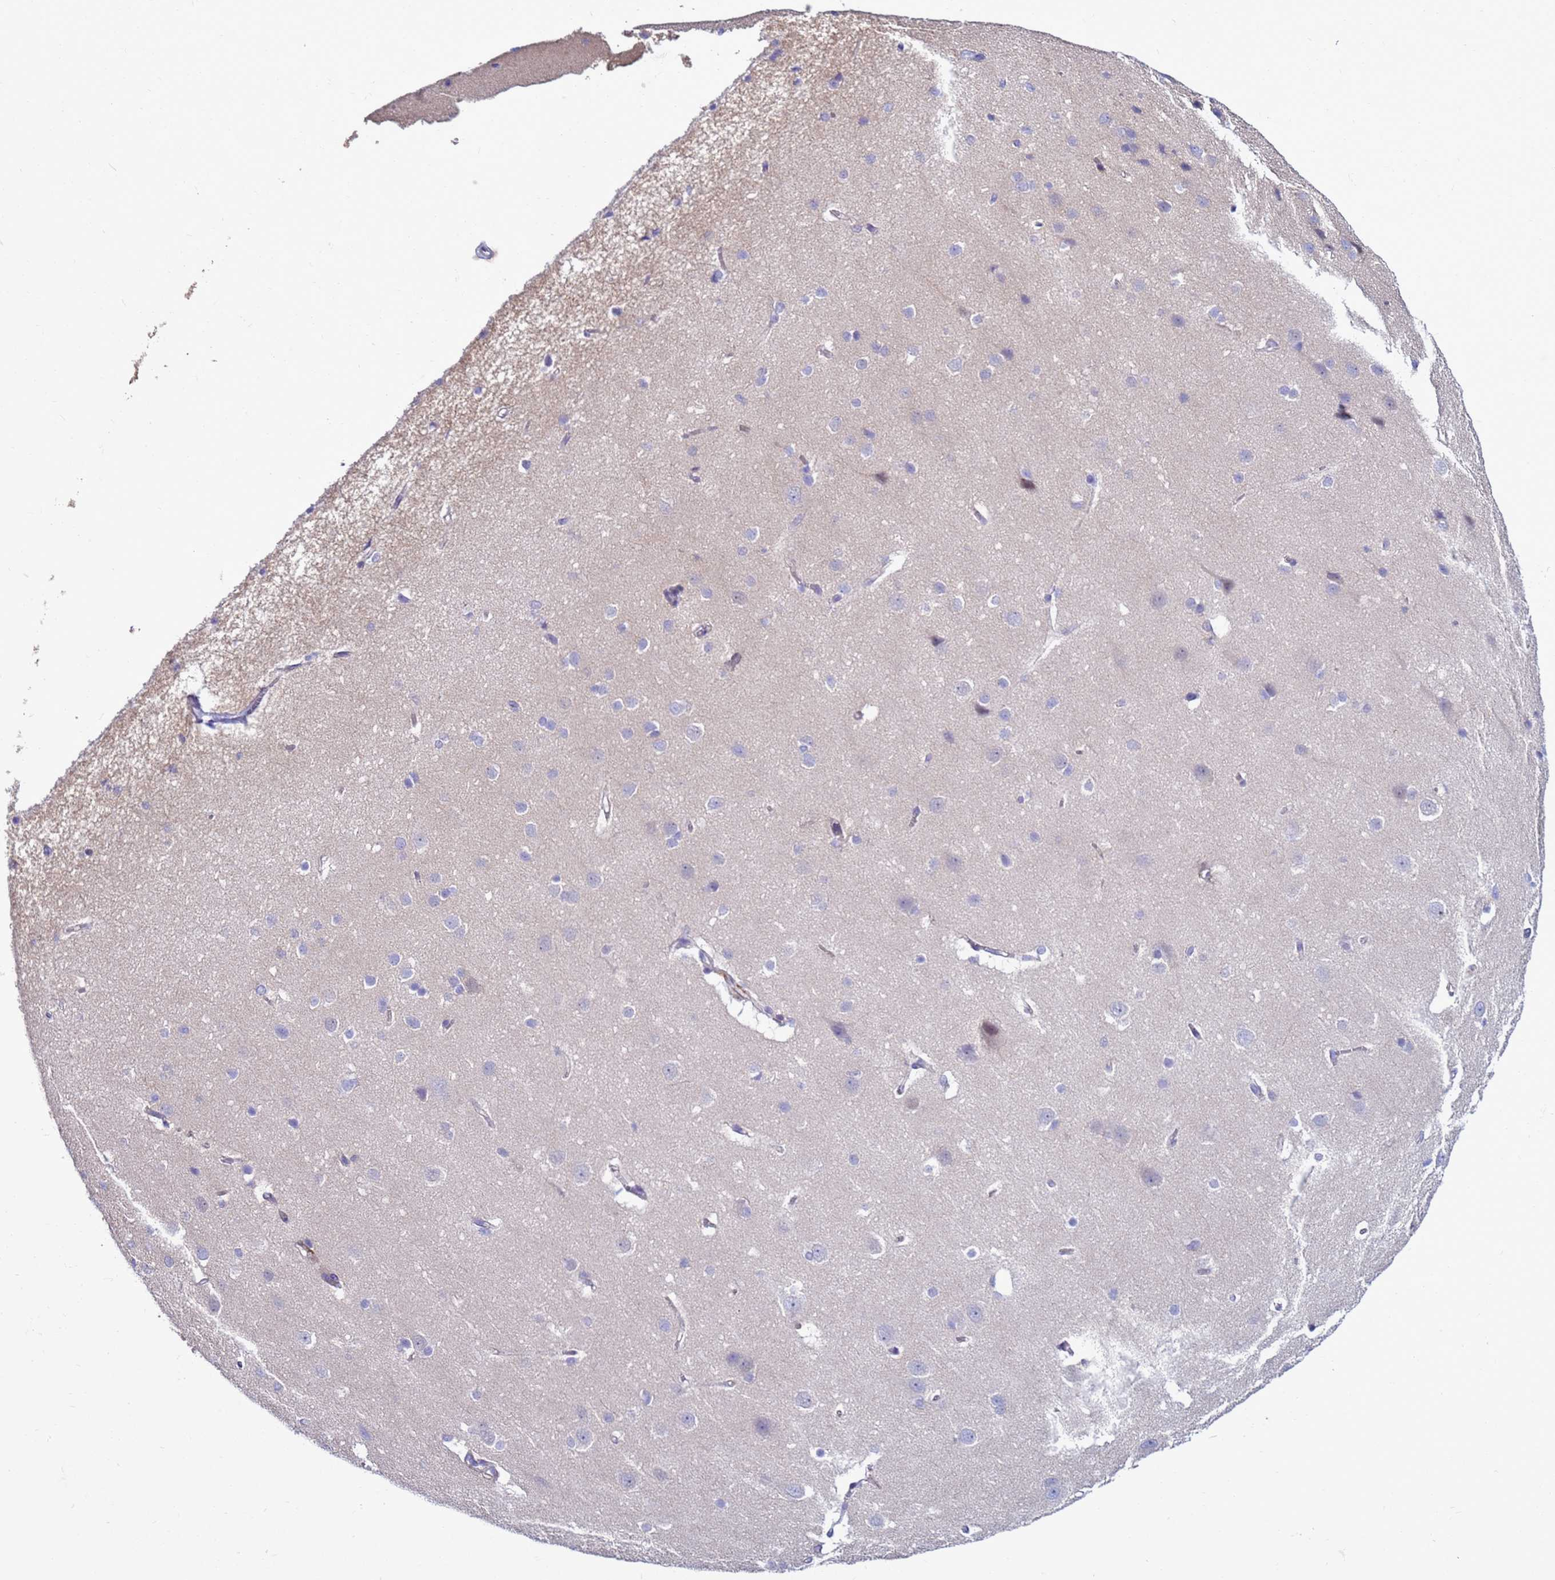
{"staining": {"intensity": "negative", "quantity": "none", "location": "none"}, "tissue": "cerebral cortex", "cell_type": "Endothelial cells", "image_type": "normal", "snomed": [{"axis": "morphology", "description": "Normal tissue, NOS"}, {"axis": "topography", "description": "Cerebral cortex"}], "caption": "Normal cerebral cortex was stained to show a protein in brown. There is no significant staining in endothelial cells. (Brightfield microscopy of DAB (3,3'-diaminobenzidine) IHC at high magnification).", "gene": "NAT1", "patient": {"sex": "male", "age": 37}}